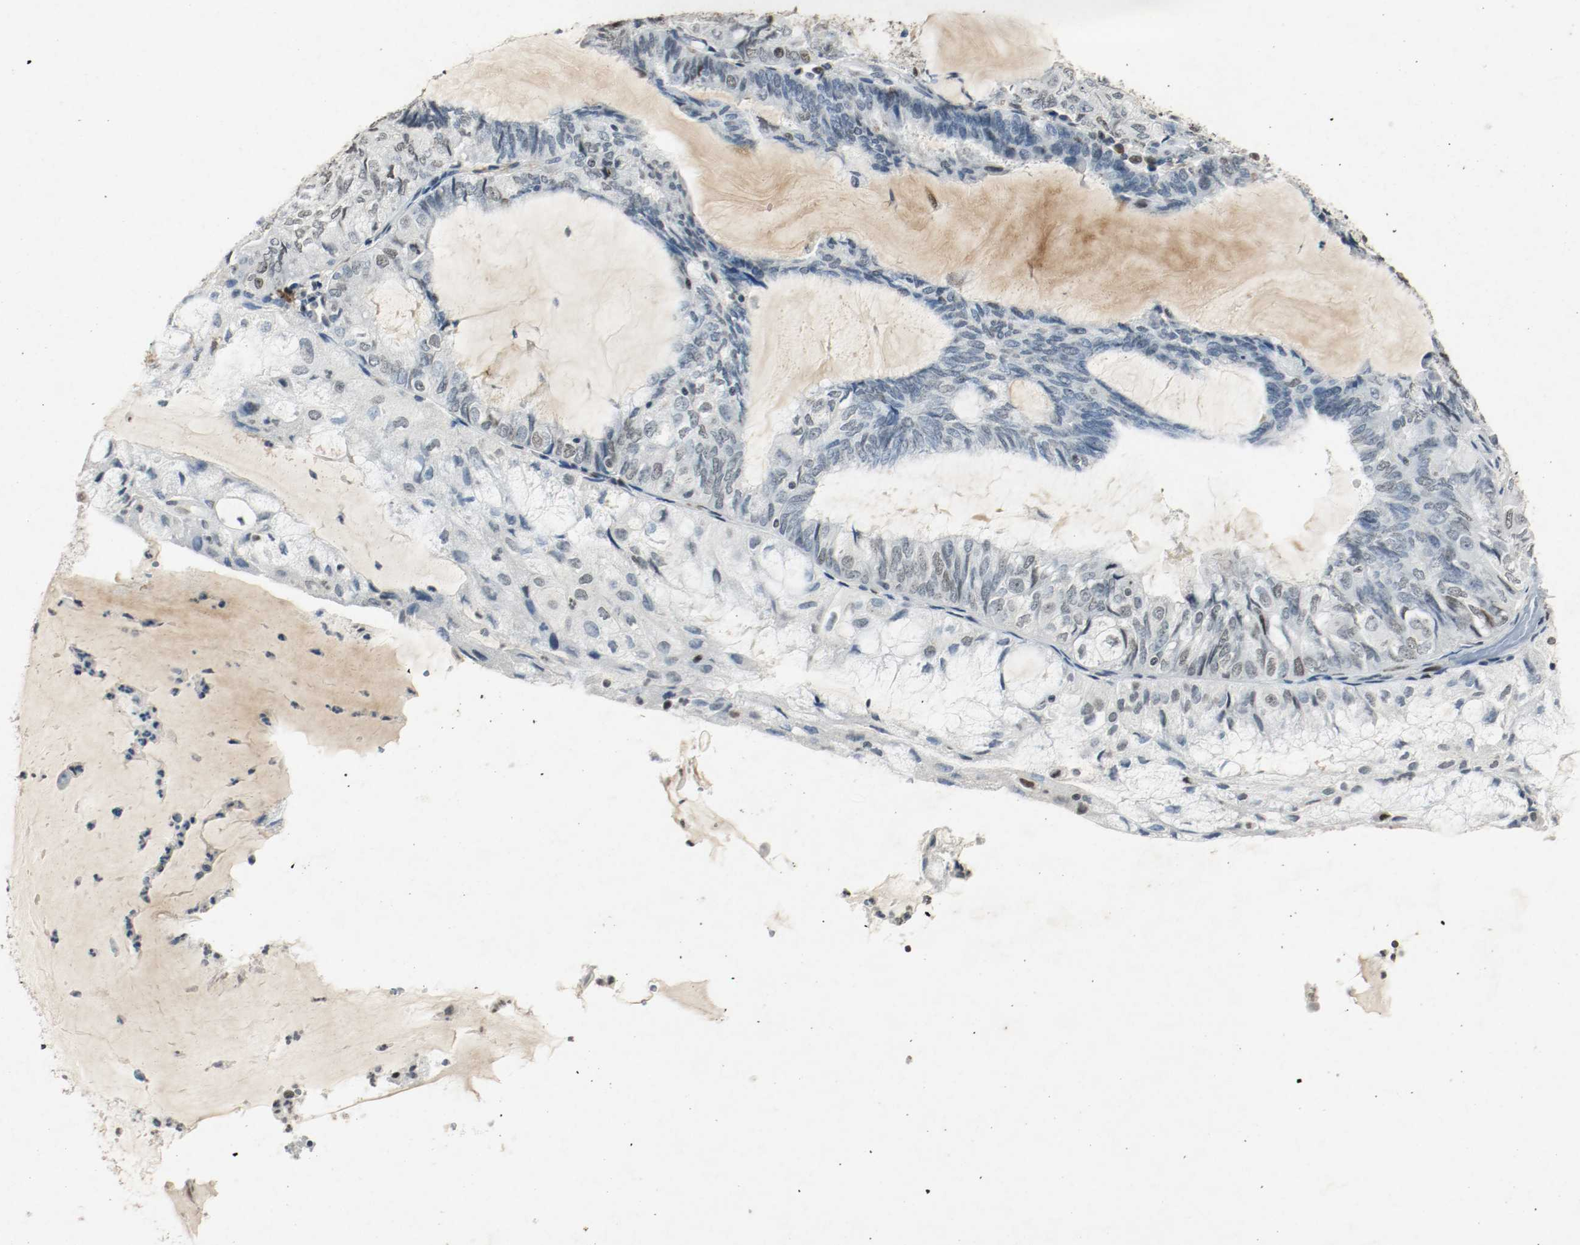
{"staining": {"intensity": "weak", "quantity": "25%-75%", "location": "nuclear"}, "tissue": "endometrial cancer", "cell_type": "Tumor cells", "image_type": "cancer", "snomed": [{"axis": "morphology", "description": "Adenocarcinoma, NOS"}, {"axis": "topography", "description": "Endometrium"}], "caption": "Protein analysis of adenocarcinoma (endometrial) tissue reveals weak nuclear positivity in approximately 25%-75% of tumor cells.", "gene": "DNMT1", "patient": {"sex": "female", "age": 81}}